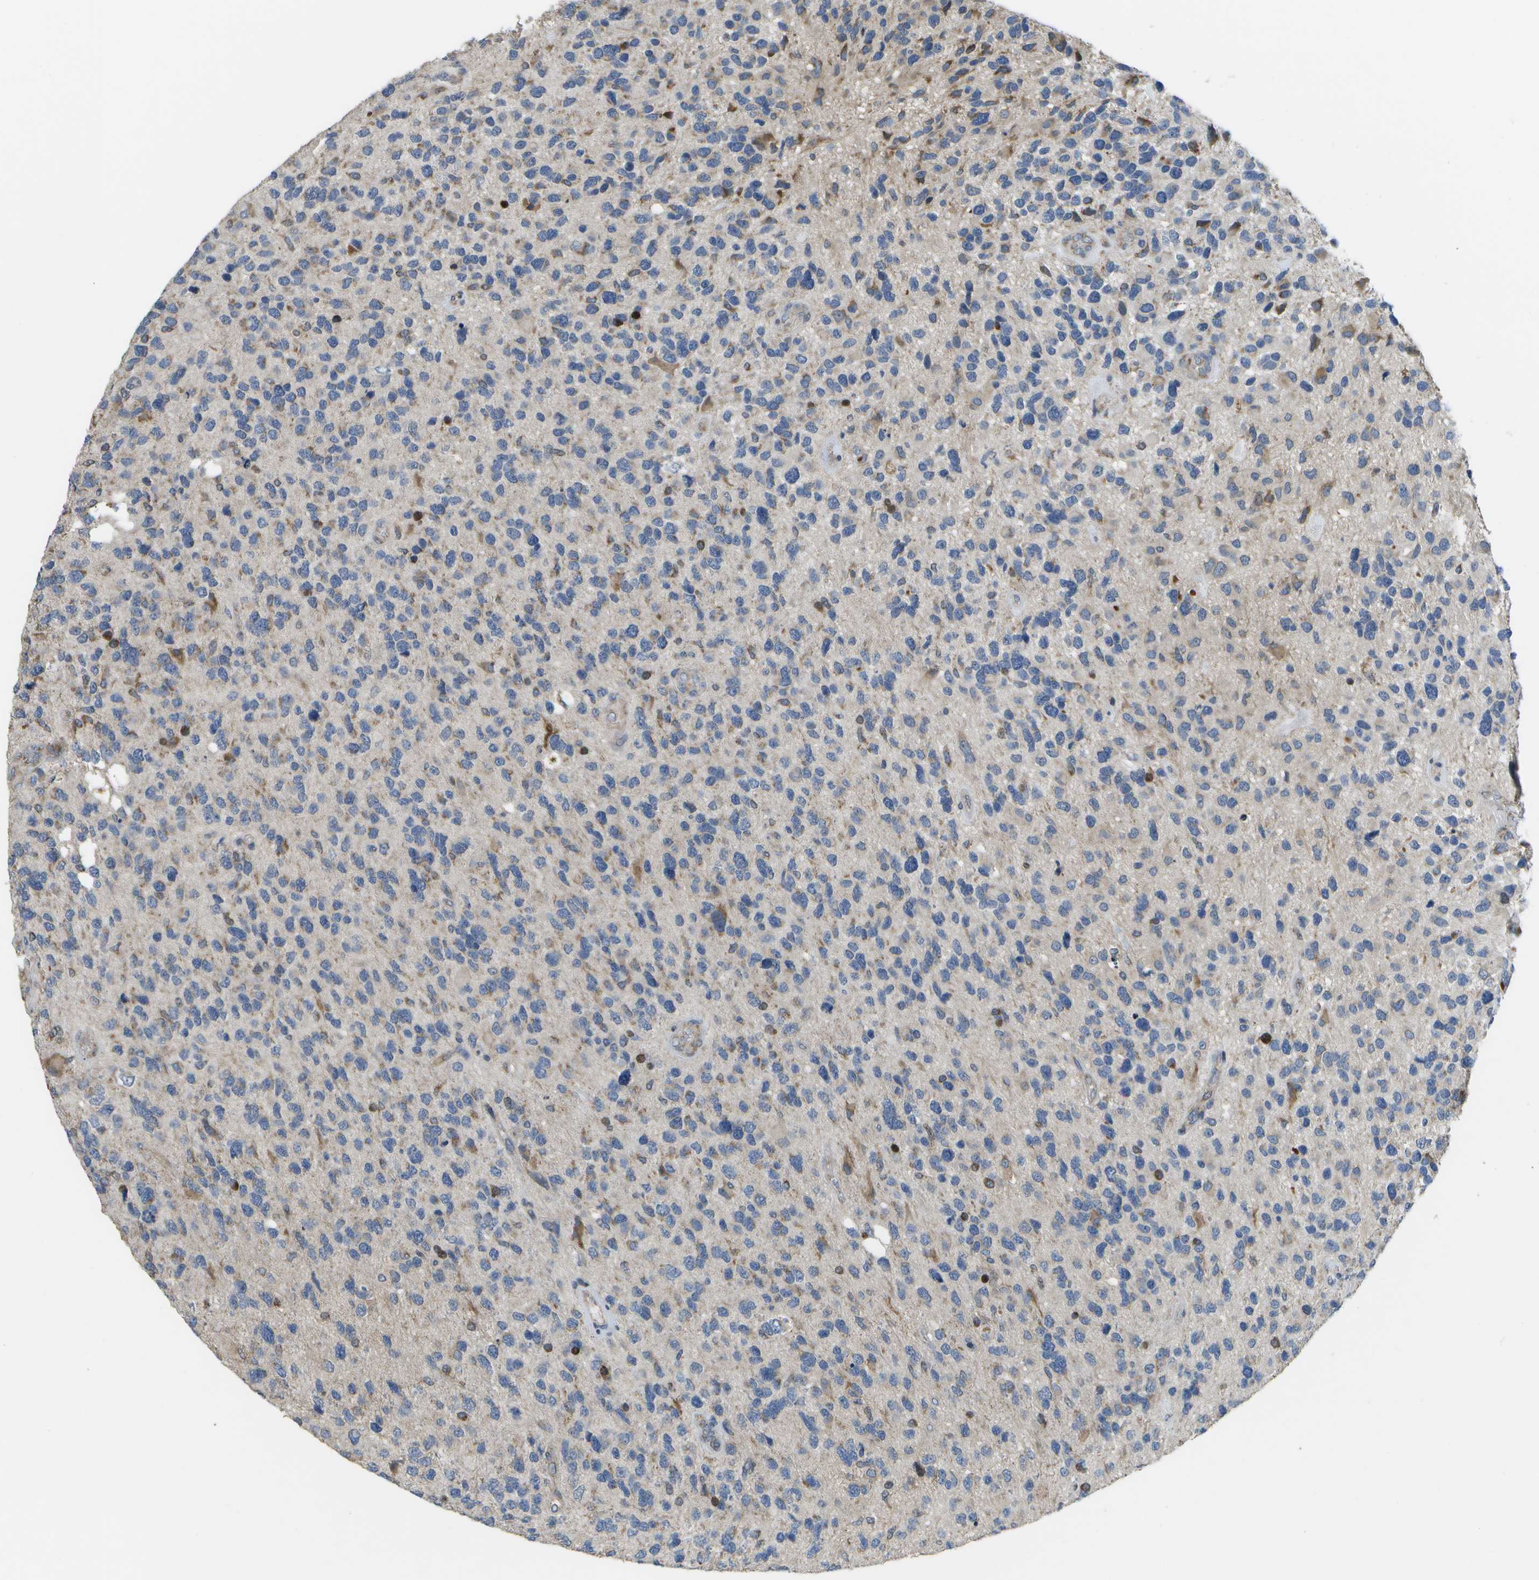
{"staining": {"intensity": "moderate", "quantity": "<25%", "location": "cytoplasmic/membranous"}, "tissue": "glioma", "cell_type": "Tumor cells", "image_type": "cancer", "snomed": [{"axis": "morphology", "description": "Glioma, malignant, High grade"}, {"axis": "topography", "description": "Brain"}], "caption": "Immunohistochemical staining of human high-grade glioma (malignant) demonstrates low levels of moderate cytoplasmic/membranous staining in about <25% of tumor cells.", "gene": "HADHA", "patient": {"sex": "female", "age": 58}}